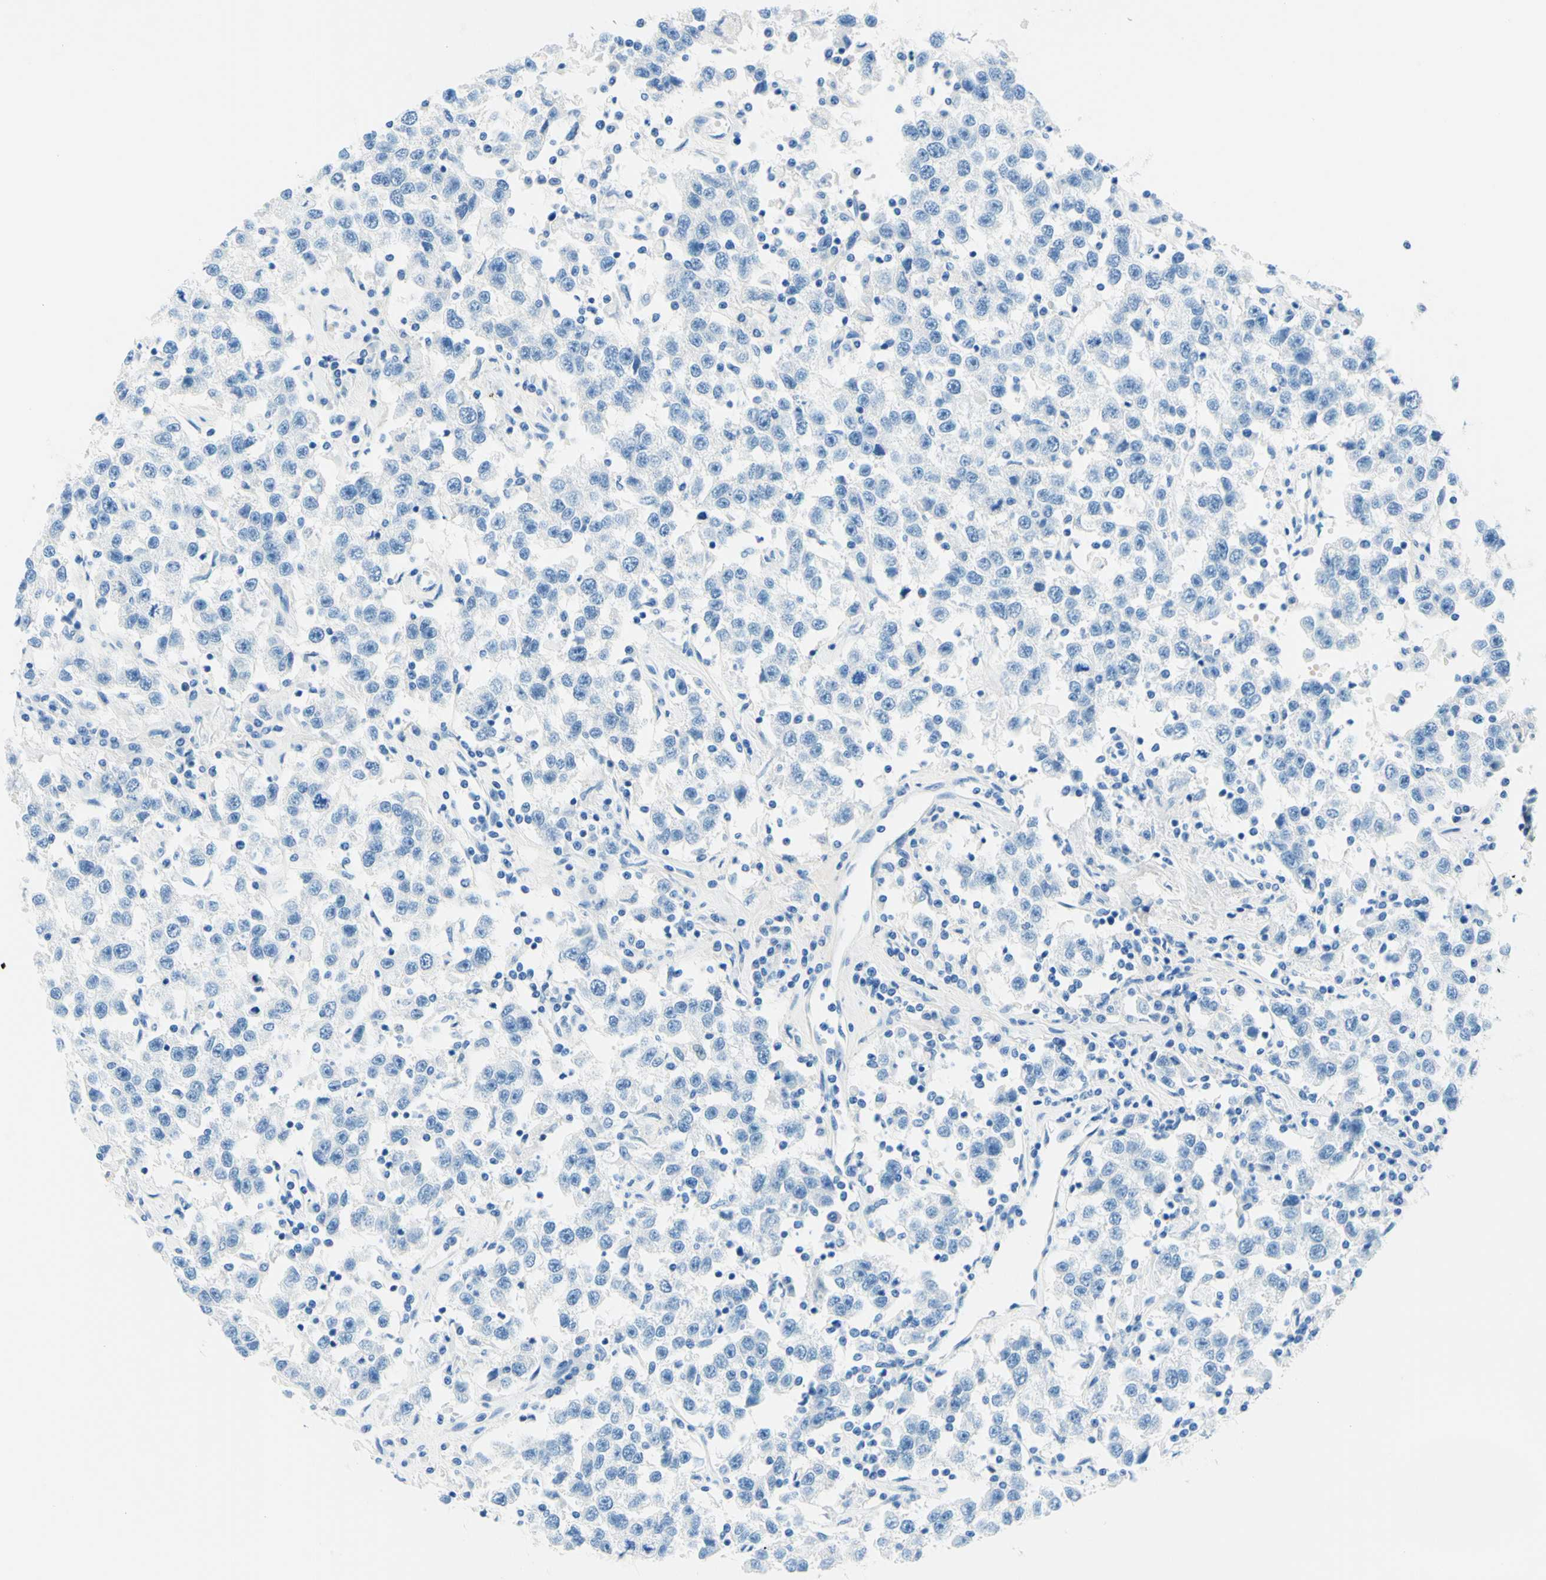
{"staining": {"intensity": "negative", "quantity": "none", "location": "none"}, "tissue": "testis cancer", "cell_type": "Tumor cells", "image_type": "cancer", "snomed": [{"axis": "morphology", "description": "Seminoma, NOS"}, {"axis": "topography", "description": "Testis"}], "caption": "Testis cancer stained for a protein using immunohistochemistry shows no positivity tumor cells.", "gene": "MFAP5", "patient": {"sex": "male", "age": 41}}